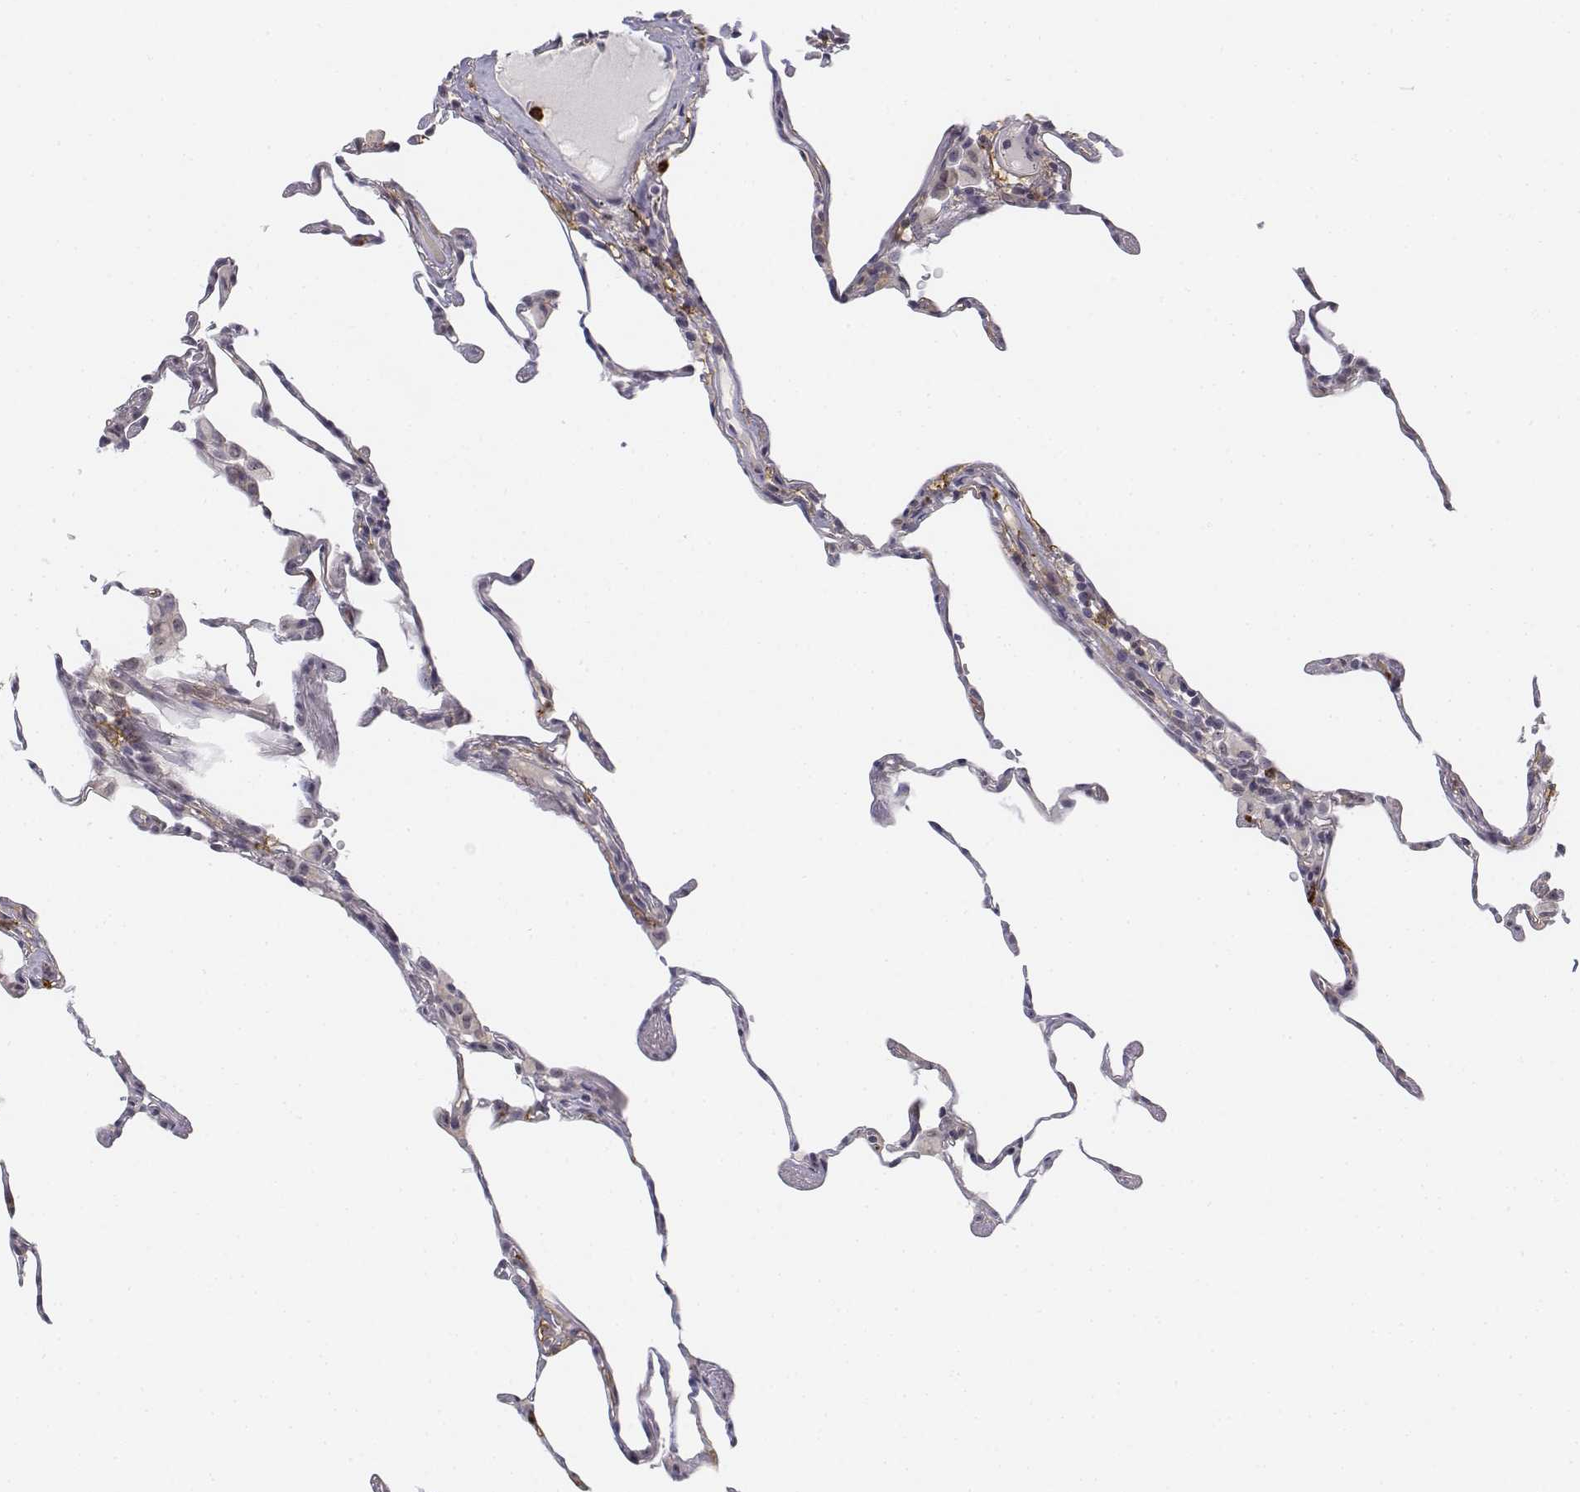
{"staining": {"intensity": "negative", "quantity": "none", "location": "none"}, "tissue": "lung", "cell_type": "Alveolar cells", "image_type": "normal", "snomed": [{"axis": "morphology", "description": "Normal tissue, NOS"}, {"axis": "topography", "description": "Lung"}], "caption": "Image shows no significant protein expression in alveolar cells of benign lung.", "gene": "CD14", "patient": {"sex": "female", "age": 57}}